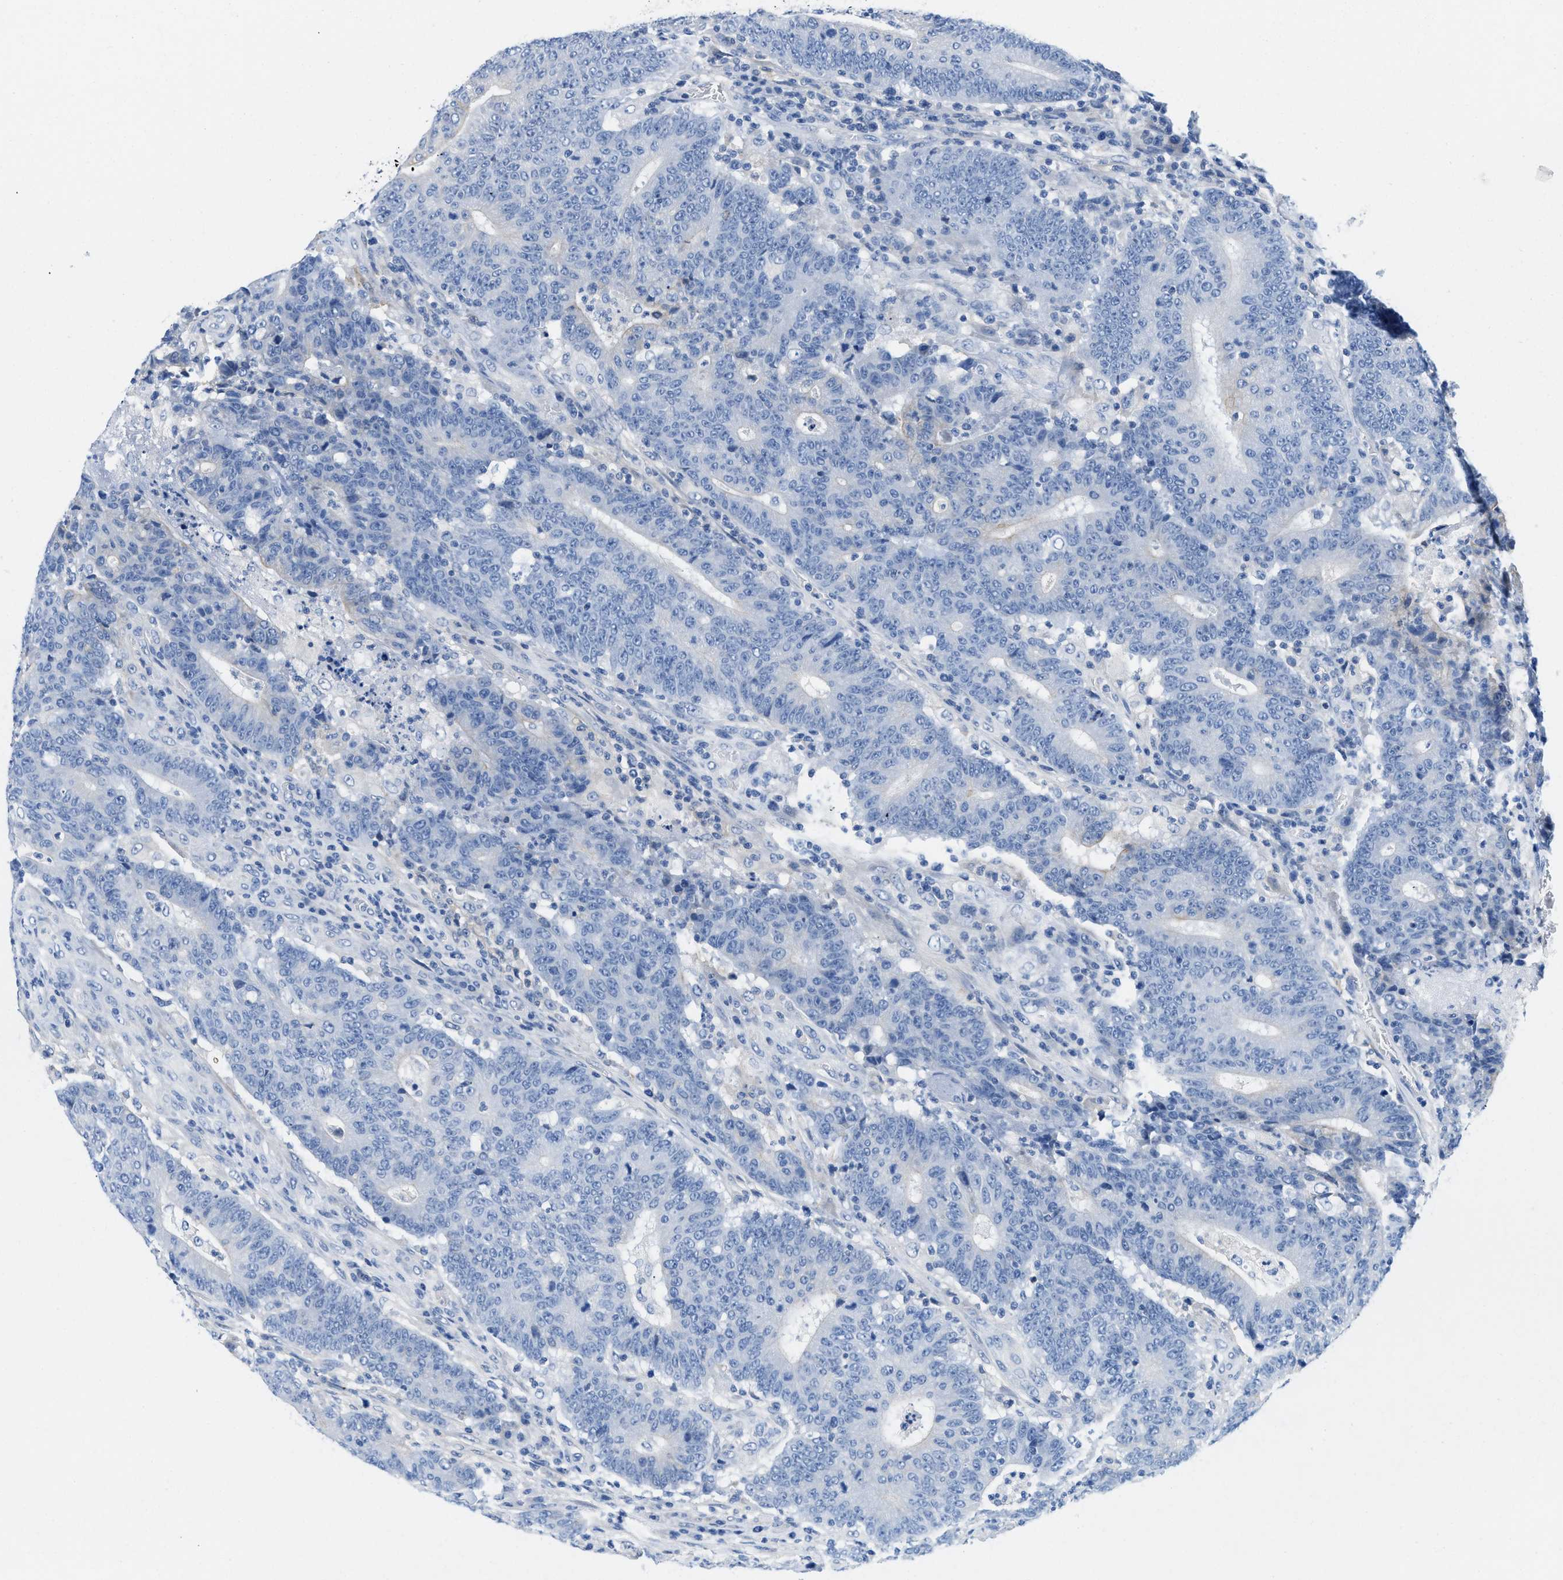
{"staining": {"intensity": "negative", "quantity": "none", "location": "none"}, "tissue": "colorectal cancer", "cell_type": "Tumor cells", "image_type": "cancer", "snomed": [{"axis": "morphology", "description": "Normal tissue, NOS"}, {"axis": "morphology", "description": "Adenocarcinoma, NOS"}, {"axis": "topography", "description": "Colon"}], "caption": "IHC of human colorectal adenocarcinoma shows no positivity in tumor cells.", "gene": "BPGM", "patient": {"sex": "female", "age": 75}}